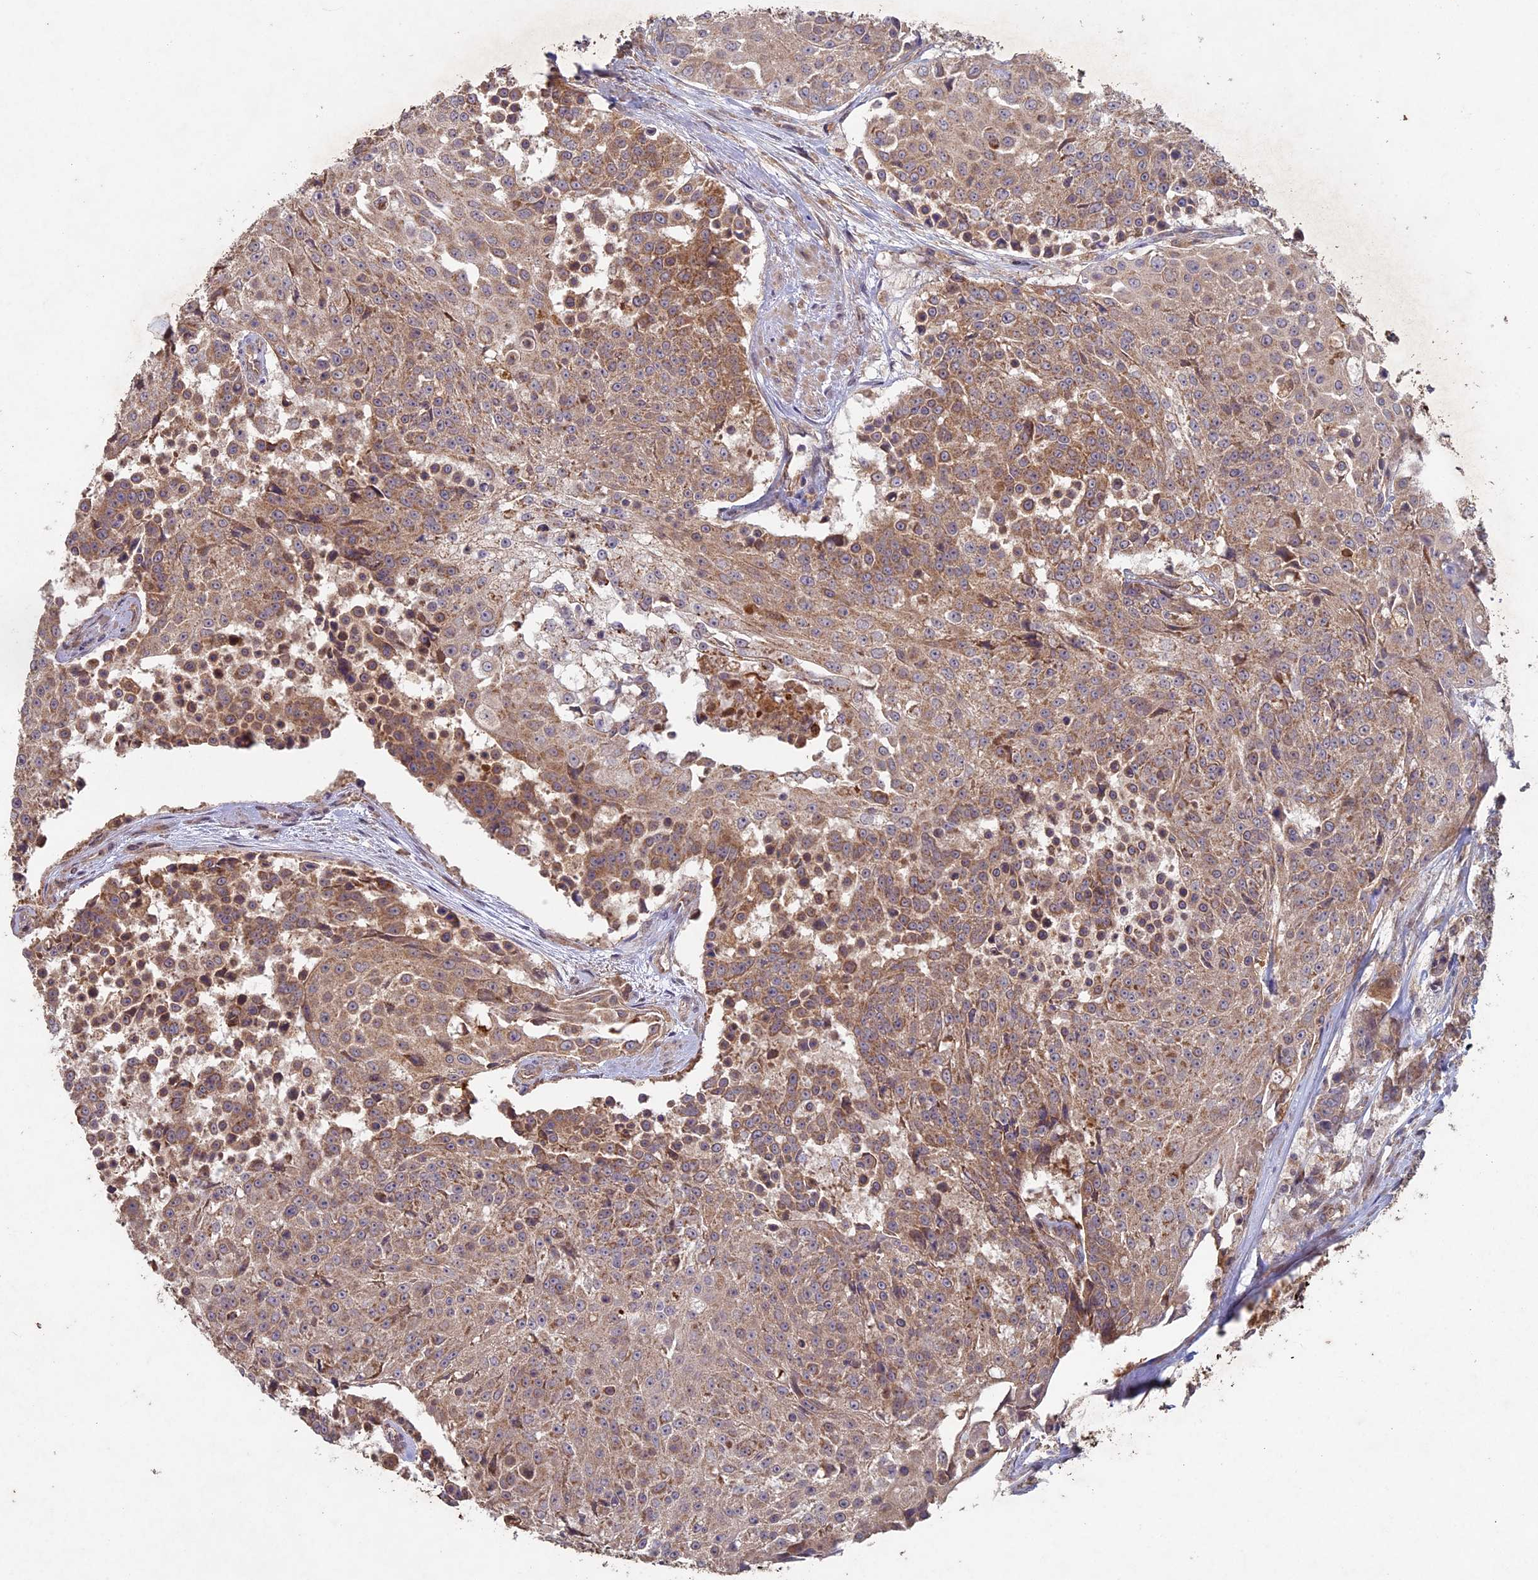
{"staining": {"intensity": "moderate", "quantity": ">75%", "location": "cytoplasmic/membranous"}, "tissue": "urothelial cancer", "cell_type": "Tumor cells", "image_type": "cancer", "snomed": [{"axis": "morphology", "description": "Urothelial carcinoma, High grade"}, {"axis": "topography", "description": "Urinary bladder"}], "caption": "This photomicrograph shows urothelial carcinoma (high-grade) stained with IHC to label a protein in brown. The cytoplasmic/membranous of tumor cells show moderate positivity for the protein. Nuclei are counter-stained blue.", "gene": "RCCD1", "patient": {"sex": "female", "age": 63}}